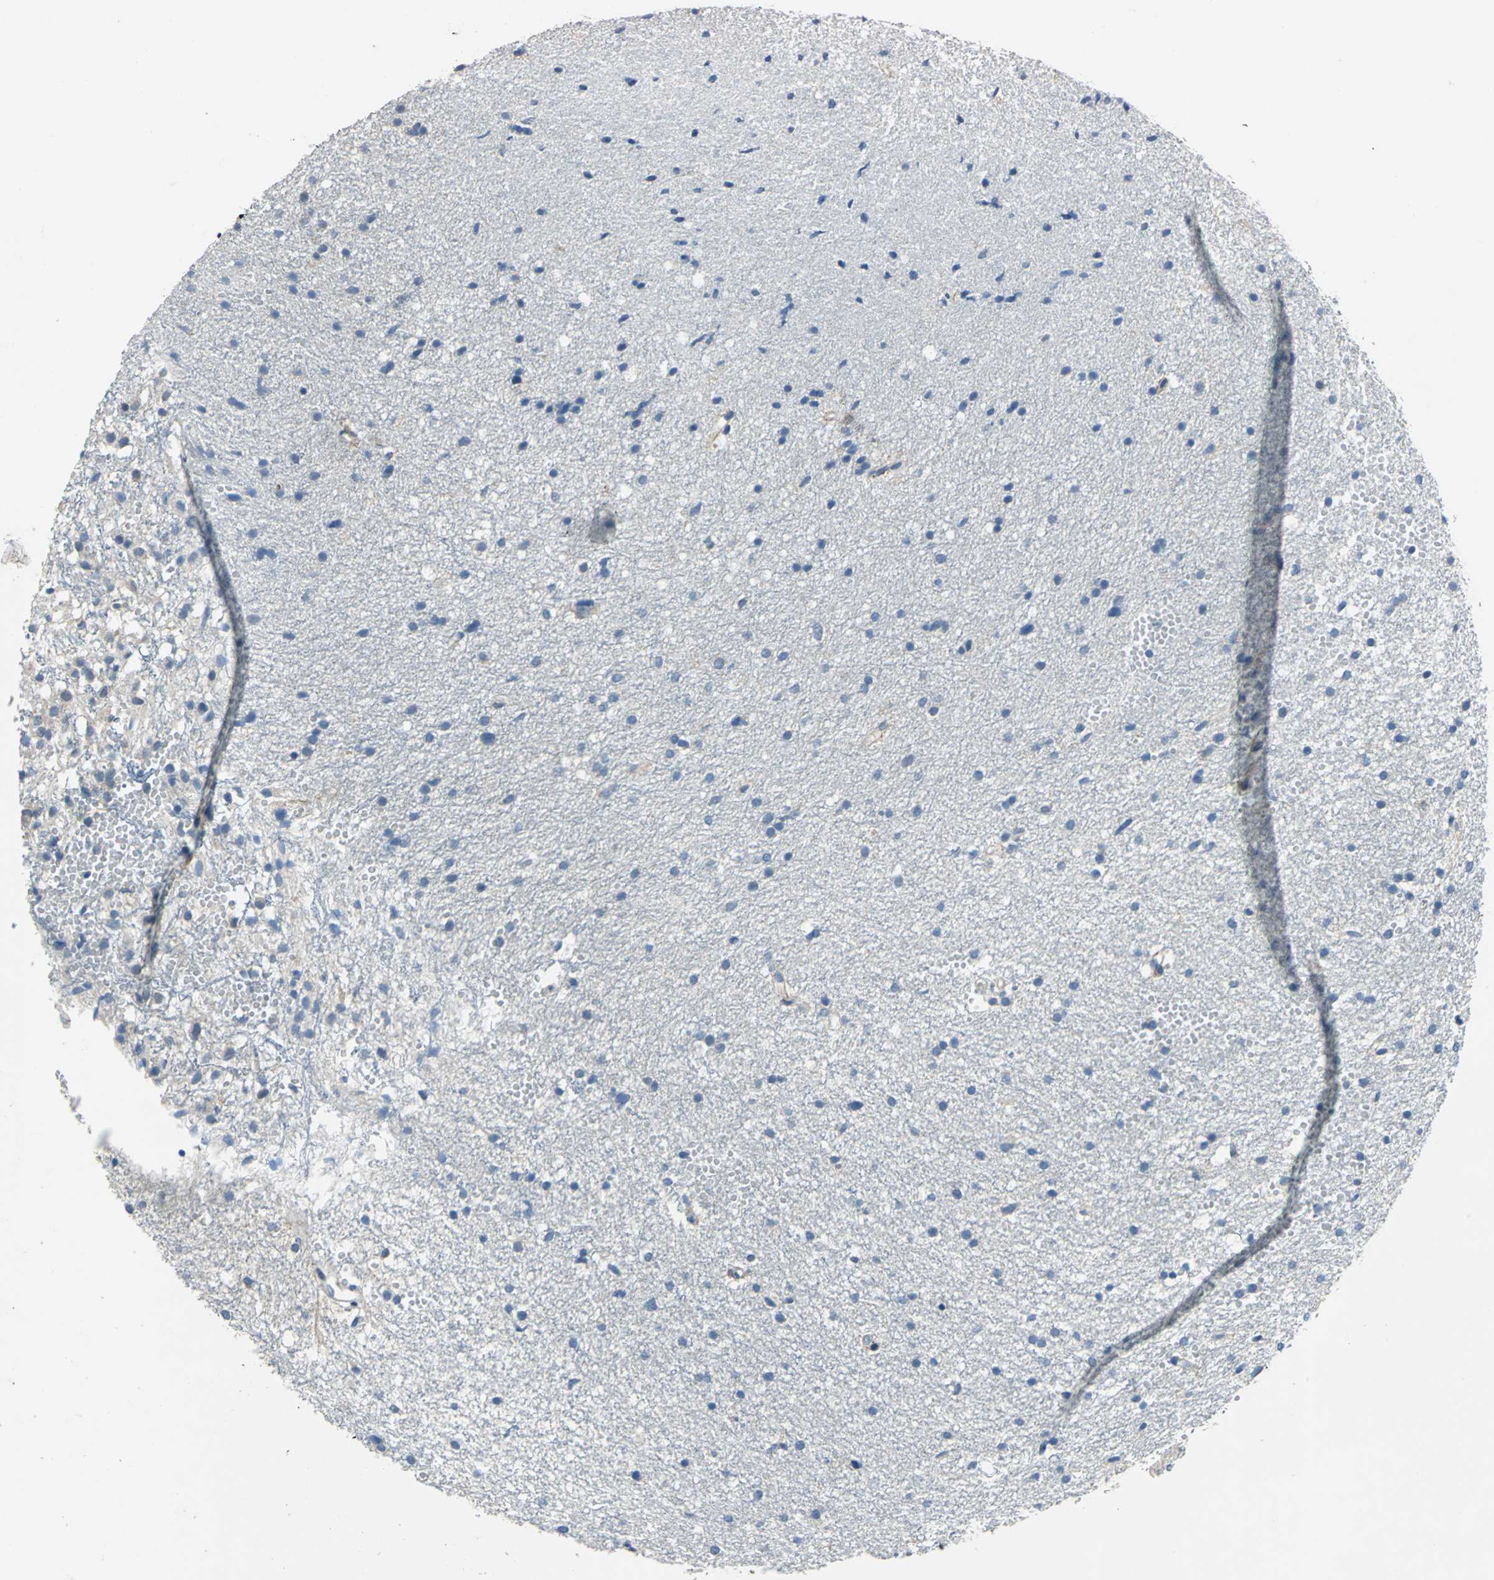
{"staining": {"intensity": "negative", "quantity": "none", "location": "none"}, "tissue": "glioma", "cell_type": "Tumor cells", "image_type": "cancer", "snomed": [{"axis": "morphology", "description": "Glioma, malignant, High grade"}, {"axis": "topography", "description": "Brain"}], "caption": "Micrograph shows no protein positivity in tumor cells of malignant glioma (high-grade) tissue.", "gene": "RASD2", "patient": {"sex": "female", "age": 59}}